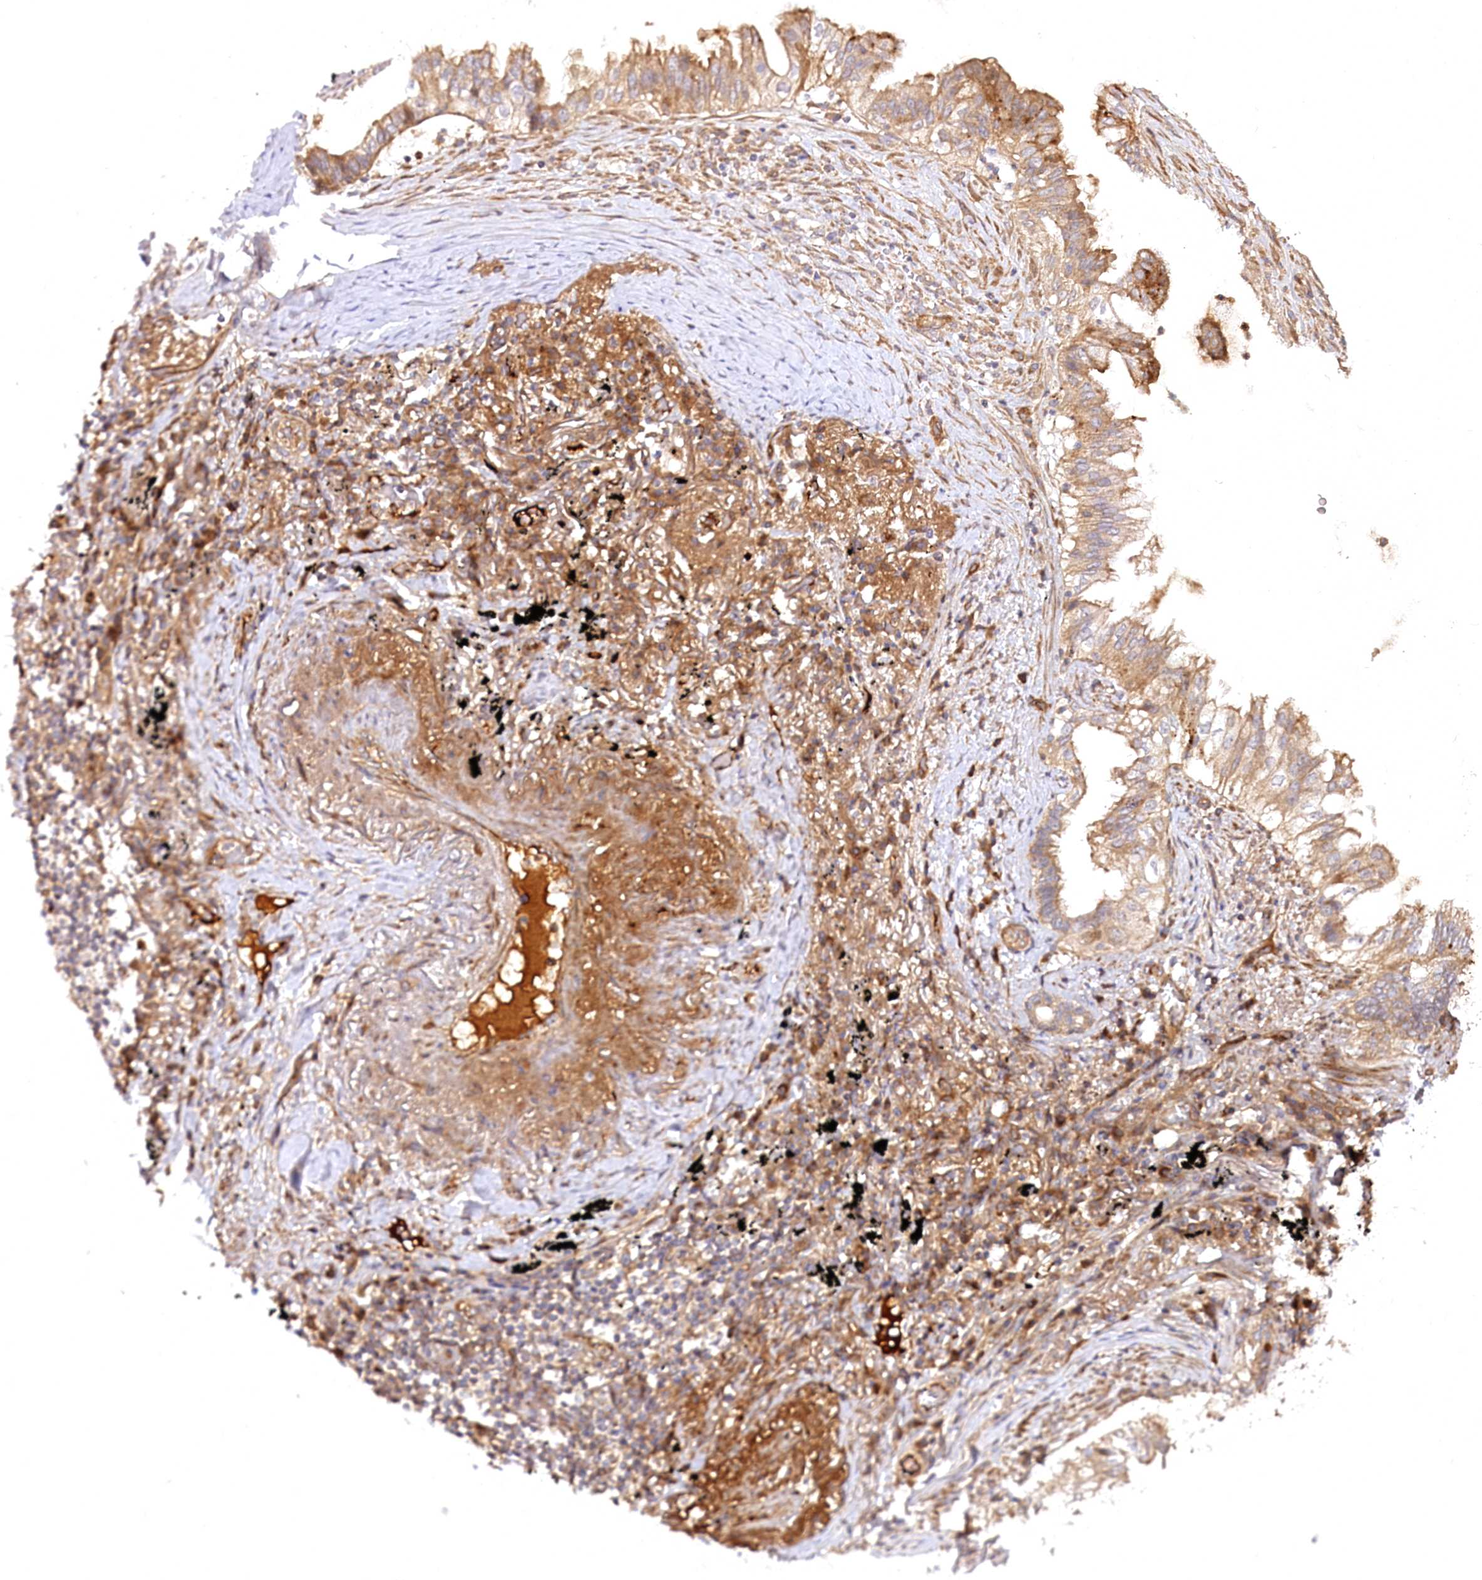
{"staining": {"intensity": "moderate", "quantity": ">75%", "location": "cytoplasmic/membranous"}, "tissue": "lung cancer", "cell_type": "Tumor cells", "image_type": "cancer", "snomed": [{"axis": "morphology", "description": "Adenocarcinoma, NOS"}, {"axis": "topography", "description": "Lung"}], "caption": "This is a photomicrograph of IHC staining of lung cancer, which shows moderate expression in the cytoplasmic/membranous of tumor cells.", "gene": "PSTK", "patient": {"sex": "female", "age": 70}}